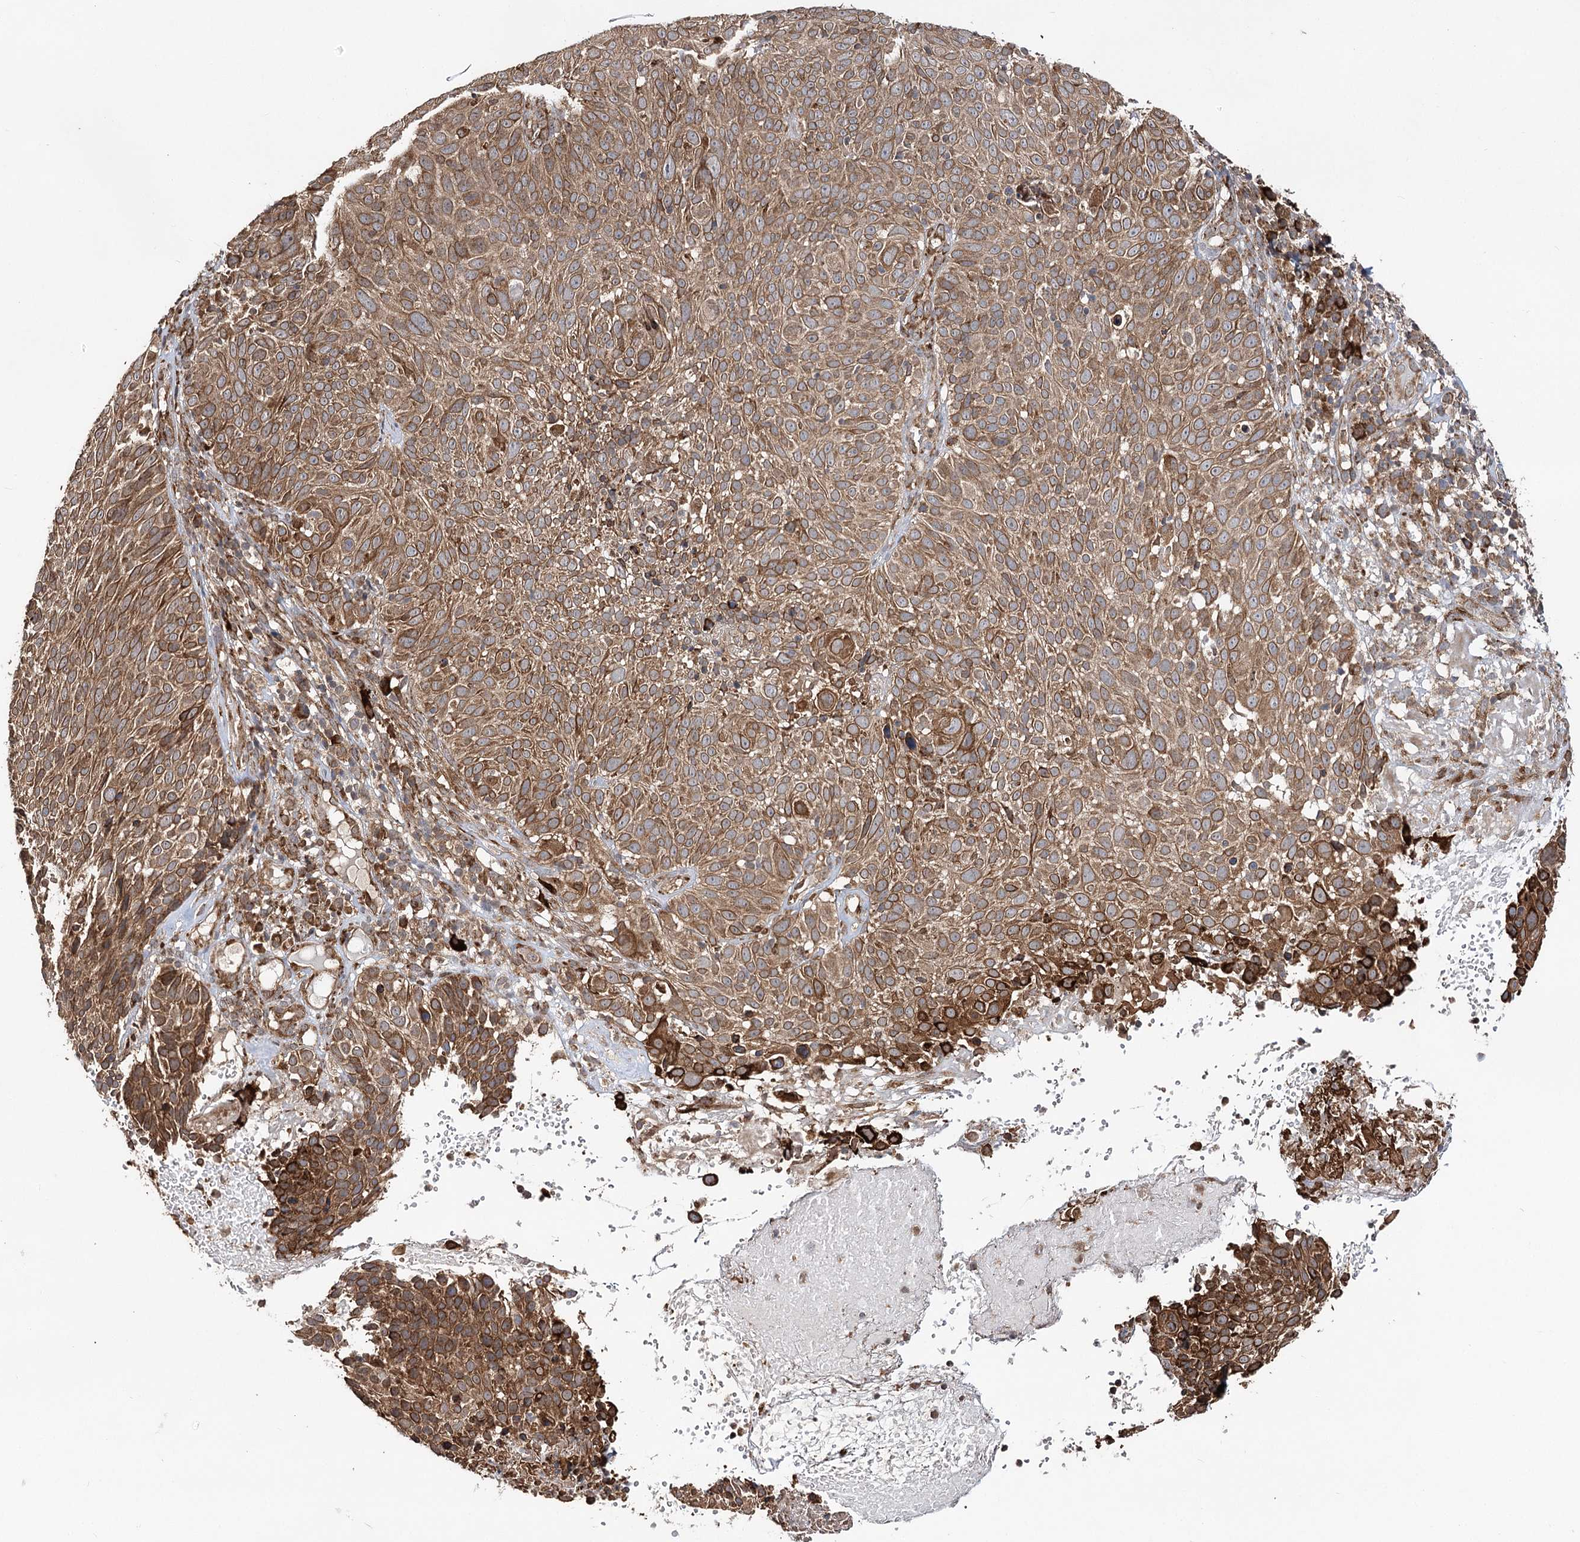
{"staining": {"intensity": "moderate", "quantity": ">75%", "location": "cytoplasmic/membranous"}, "tissue": "cervical cancer", "cell_type": "Tumor cells", "image_type": "cancer", "snomed": [{"axis": "morphology", "description": "Squamous cell carcinoma, NOS"}, {"axis": "topography", "description": "Cervix"}], "caption": "Squamous cell carcinoma (cervical) stained with immunohistochemistry demonstrates moderate cytoplasmic/membranous staining in approximately >75% of tumor cells.", "gene": "DNAJB14", "patient": {"sex": "female", "age": 74}}